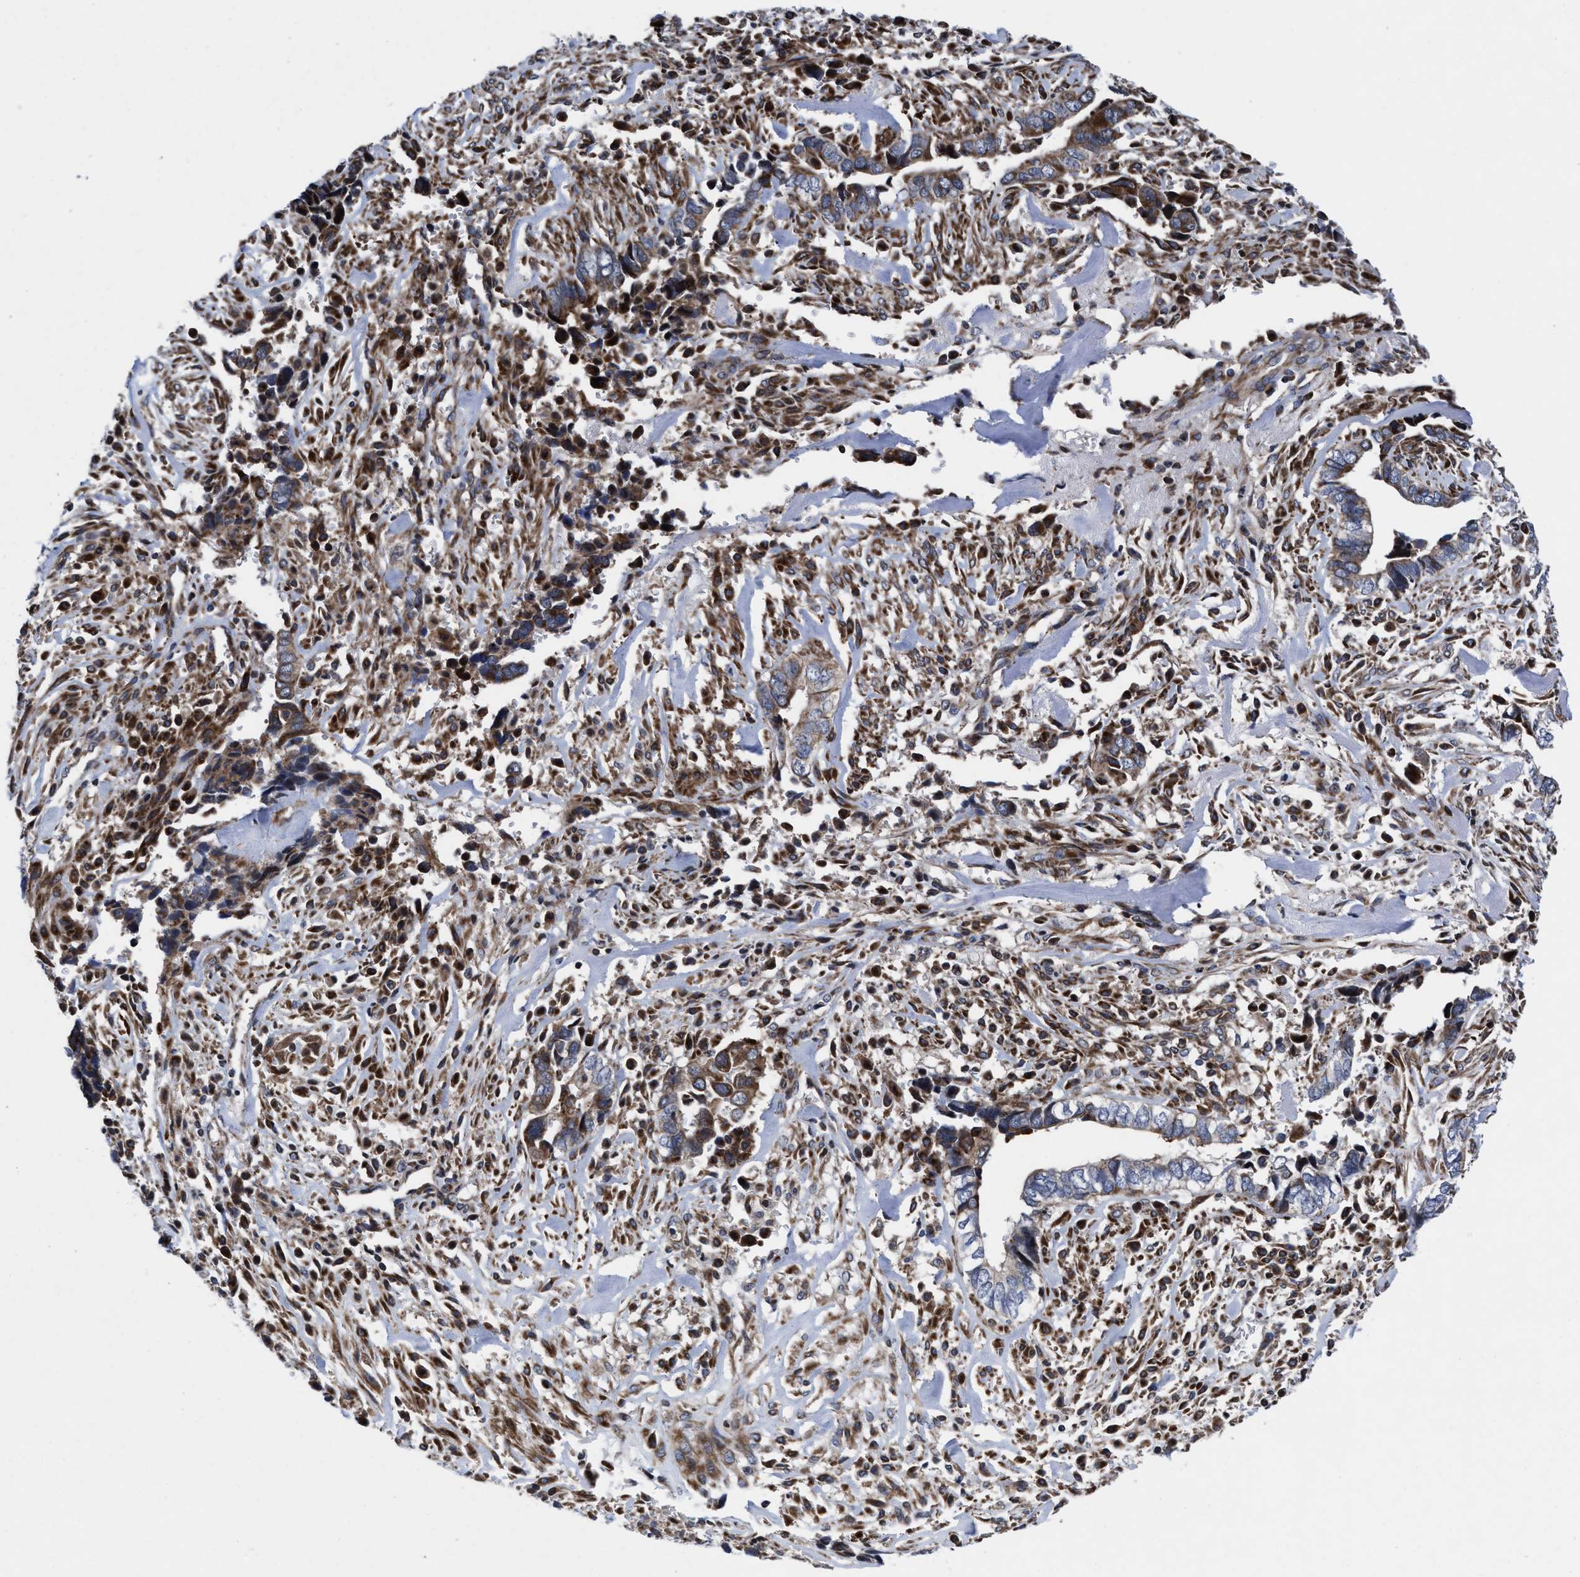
{"staining": {"intensity": "moderate", "quantity": ">75%", "location": "cytoplasmic/membranous"}, "tissue": "liver cancer", "cell_type": "Tumor cells", "image_type": "cancer", "snomed": [{"axis": "morphology", "description": "Cholangiocarcinoma"}, {"axis": "topography", "description": "Liver"}], "caption": "The photomicrograph exhibits a brown stain indicating the presence of a protein in the cytoplasmic/membranous of tumor cells in cholangiocarcinoma (liver).", "gene": "MRPL50", "patient": {"sex": "female", "age": 79}}